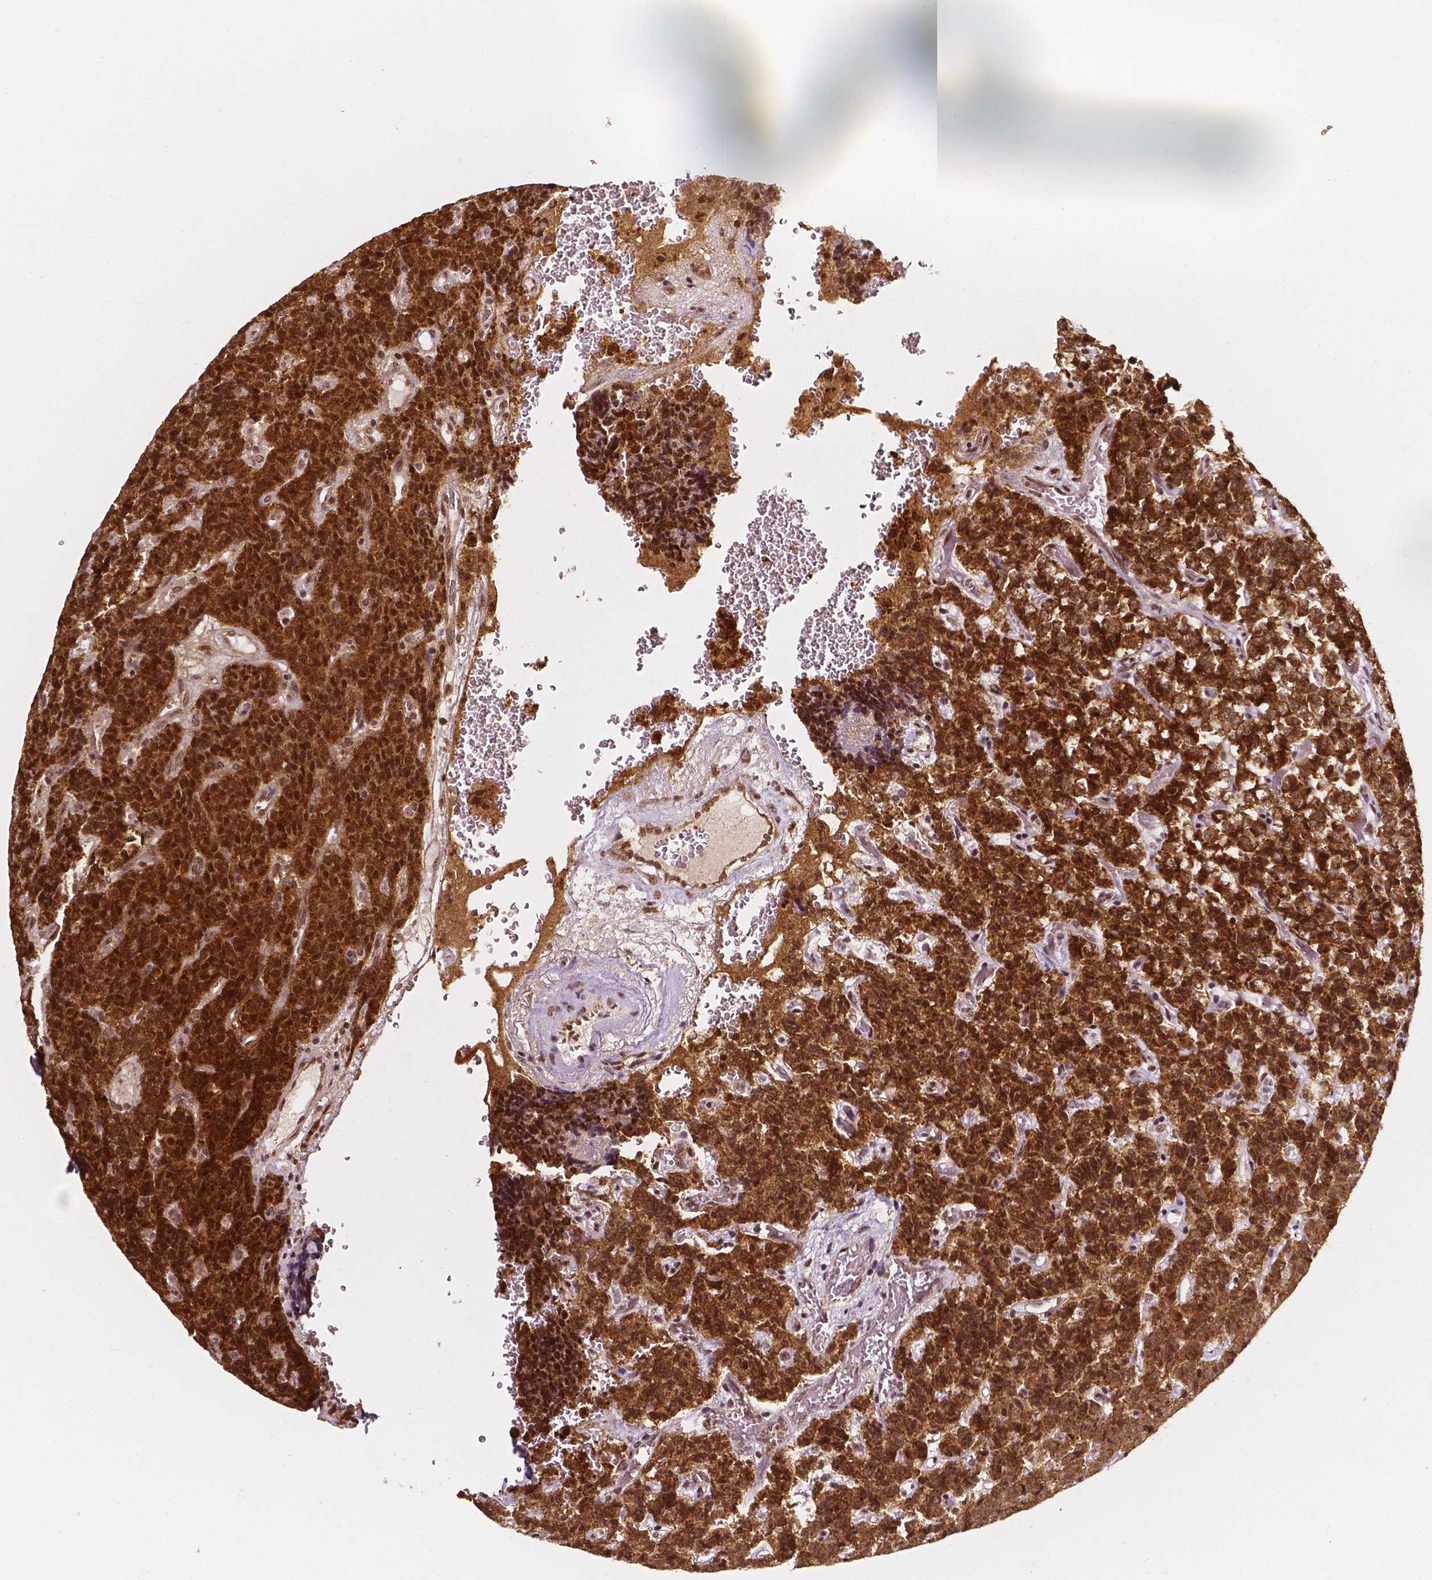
{"staining": {"intensity": "strong", "quantity": ">75%", "location": "cytoplasmic/membranous,nuclear"}, "tissue": "carcinoid", "cell_type": "Tumor cells", "image_type": "cancer", "snomed": [{"axis": "morphology", "description": "Carcinoid, malignant, NOS"}, {"axis": "topography", "description": "Pancreas"}], "caption": "Approximately >75% of tumor cells in carcinoid (malignant) demonstrate strong cytoplasmic/membranous and nuclear protein positivity as visualized by brown immunohistochemical staining.", "gene": "SMN1", "patient": {"sex": "male", "age": 36}}